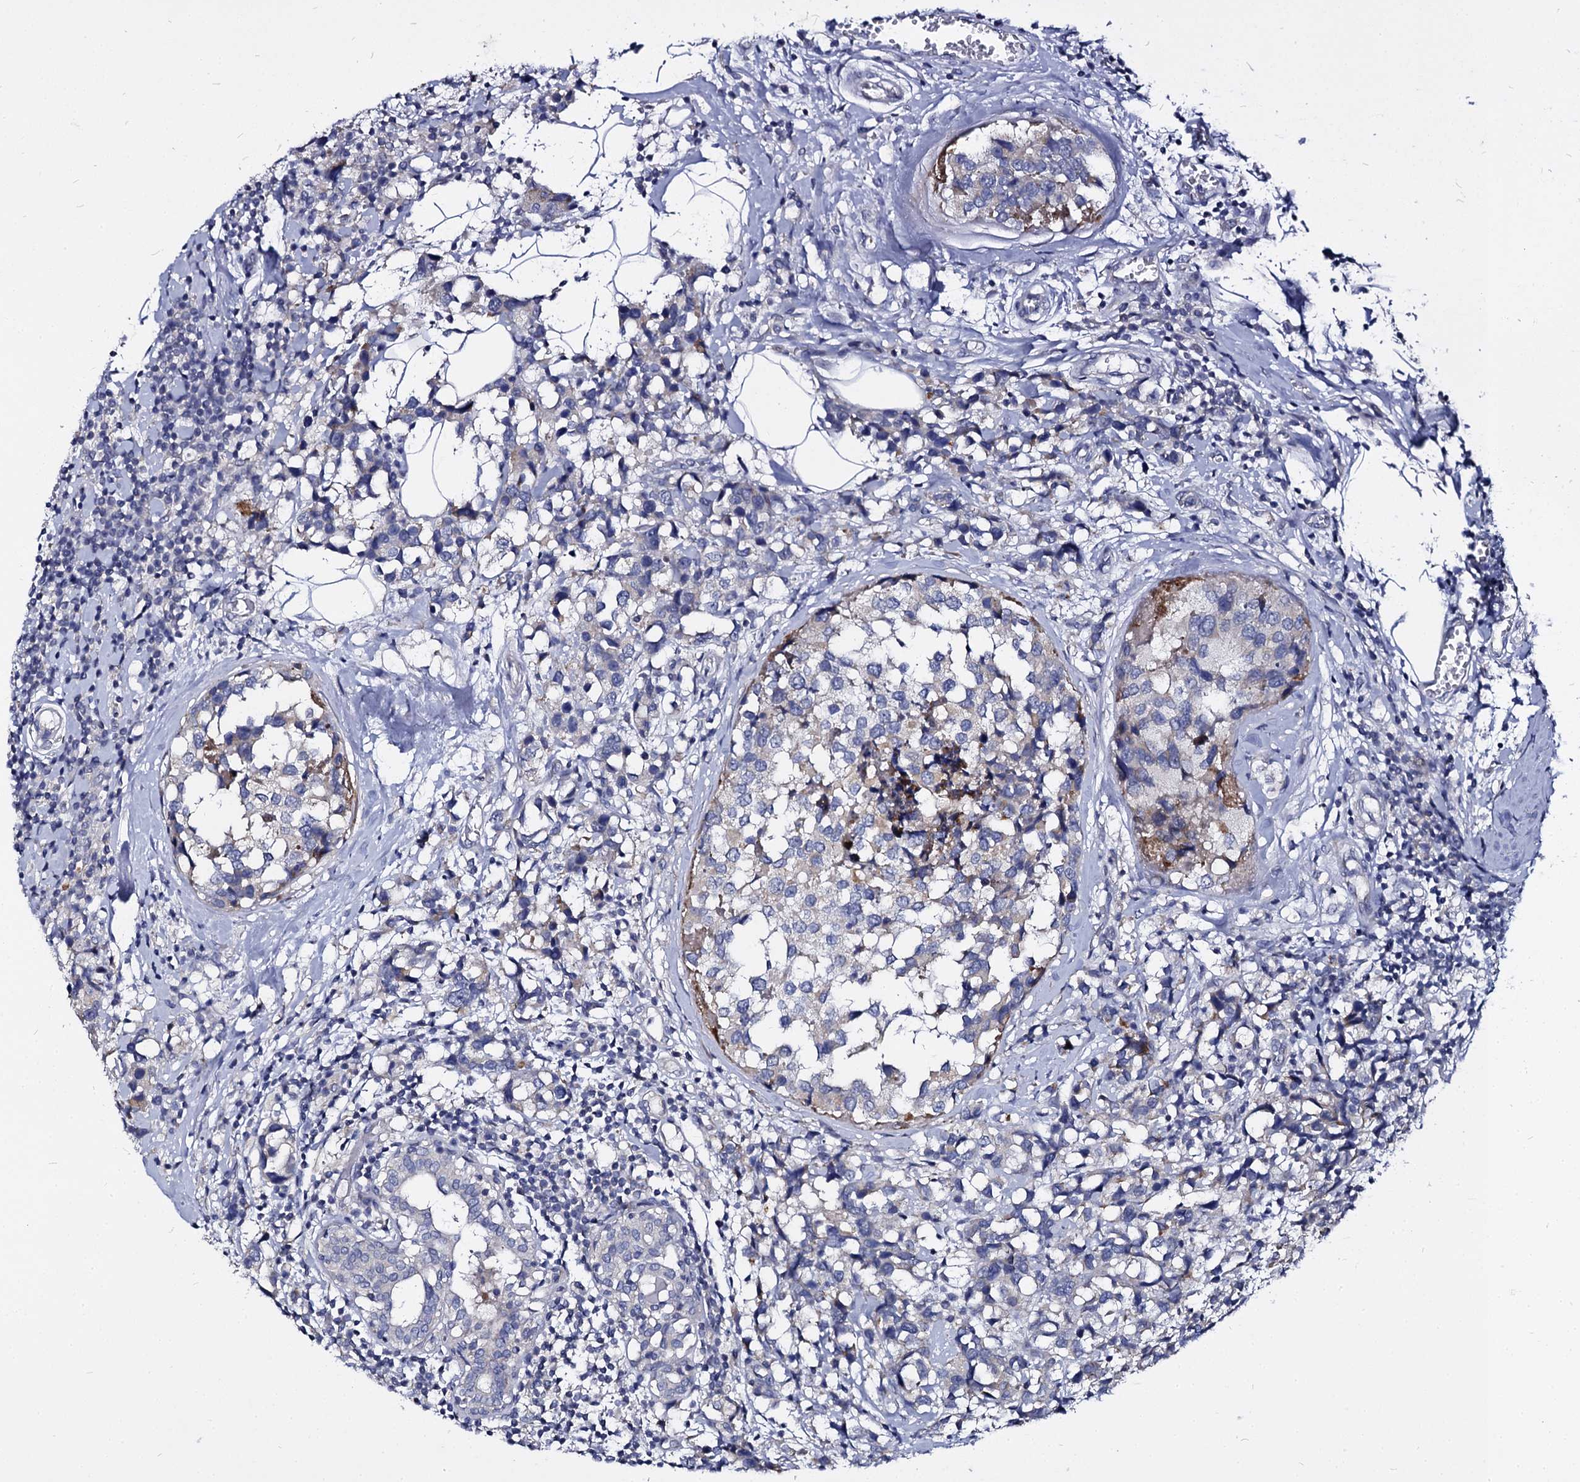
{"staining": {"intensity": "negative", "quantity": "none", "location": "none"}, "tissue": "breast cancer", "cell_type": "Tumor cells", "image_type": "cancer", "snomed": [{"axis": "morphology", "description": "Lobular carcinoma"}, {"axis": "topography", "description": "Breast"}], "caption": "Immunohistochemical staining of breast cancer (lobular carcinoma) shows no significant positivity in tumor cells.", "gene": "PANX2", "patient": {"sex": "female", "age": 59}}